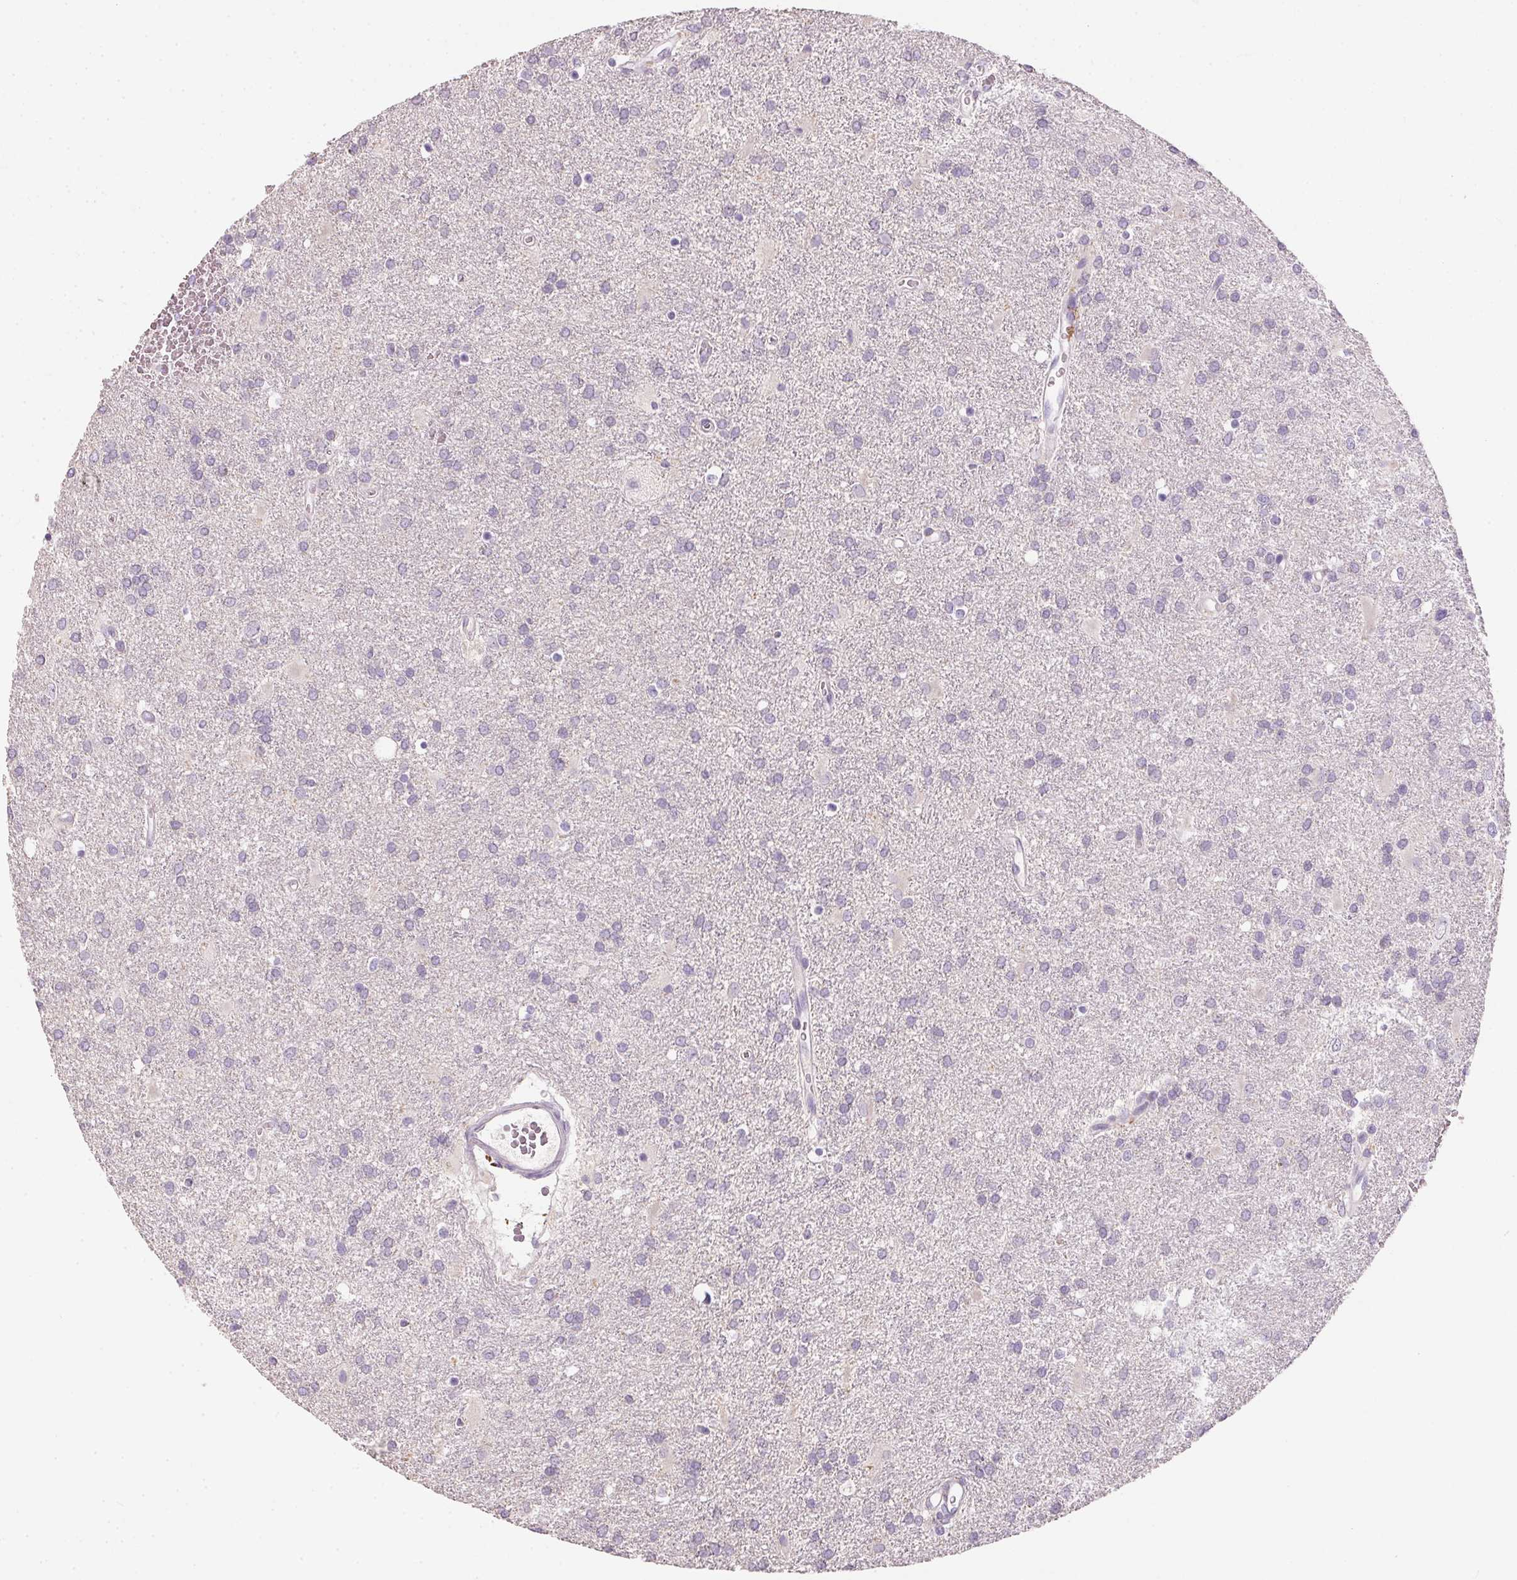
{"staining": {"intensity": "negative", "quantity": "none", "location": "none"}, "tissue": "glioma", "cell_type": "Tumor cells", "image_type": "cancer", "snomed": [{"axis": "morphology", "description": "Glioma, malignant, Low grade"}, {"axis": "topography", "description": "Brain"}], "caption": "A high-resolution photomicrograph shows immunohistochemistry staining of glioma, which exhibits no significant expression in tumor cells. The staining is performed using DAB brown chromogen with nuclei counter-stained in using hematoxylin.", "gene": "HSD17B1", "patient": {"sex": "male", "age": 66}}